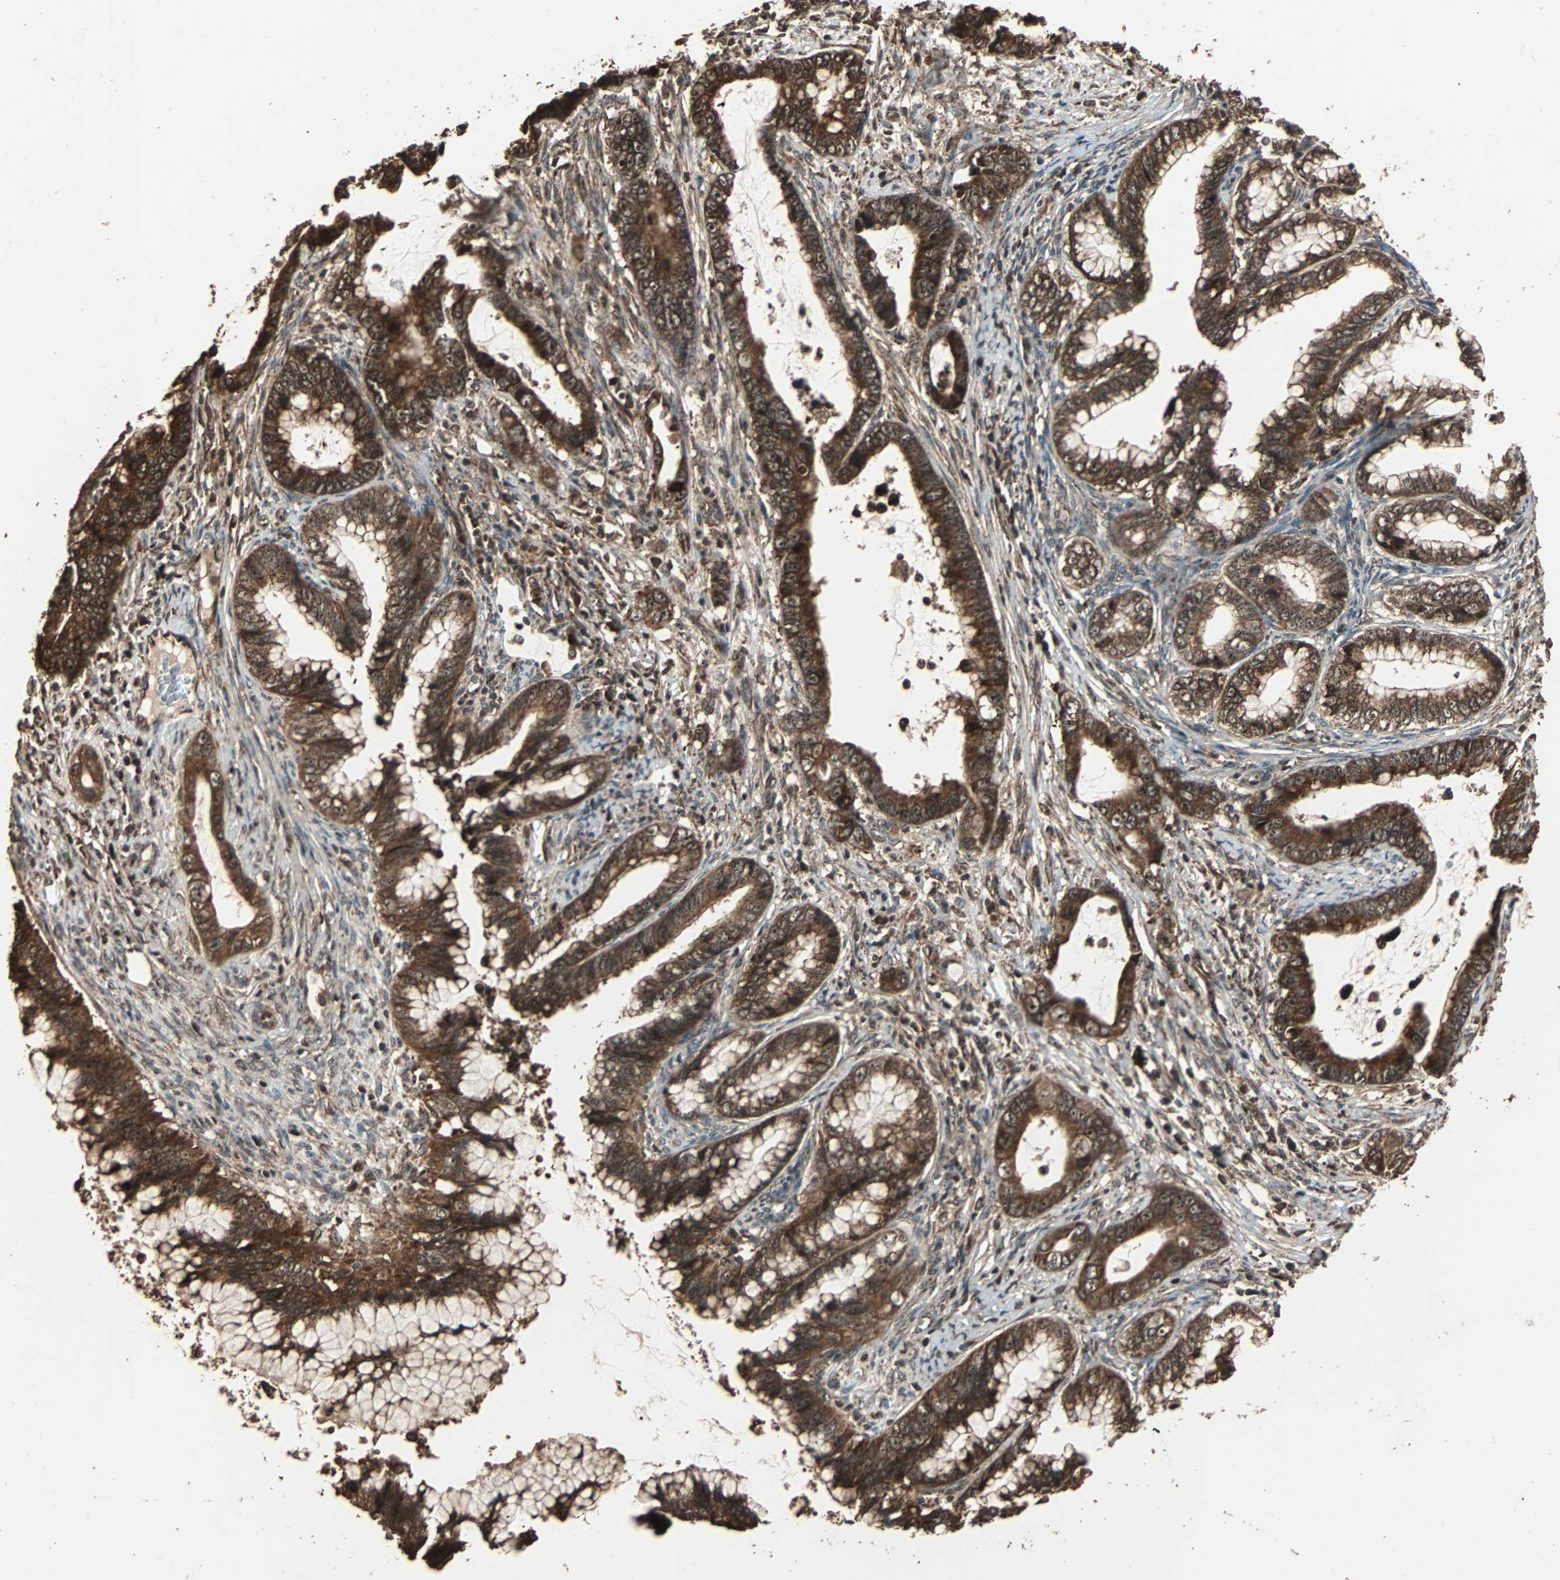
{"staining": {"intensity": "strong", "quantity": ">75%", "location": "cytoplasmic/membranous"}, "tissue": "cervical cancer", "cell_type": "Tumor cells", "image_type": "cancer", "snomed": [{"axis": "morphology", "description": "Adenocarcinoma, NOS"}, {"axis": "topography", "description": "Cervix"}], "caption": "Immunohistochemical staining of cervical adenocarcinoma exhibits high levels of strong cytoplasmic/membranous expression in approximately >75% of tumor cells.", "gene": "LAMTOR5", "patient": {"sex": "female", "age": 44}}